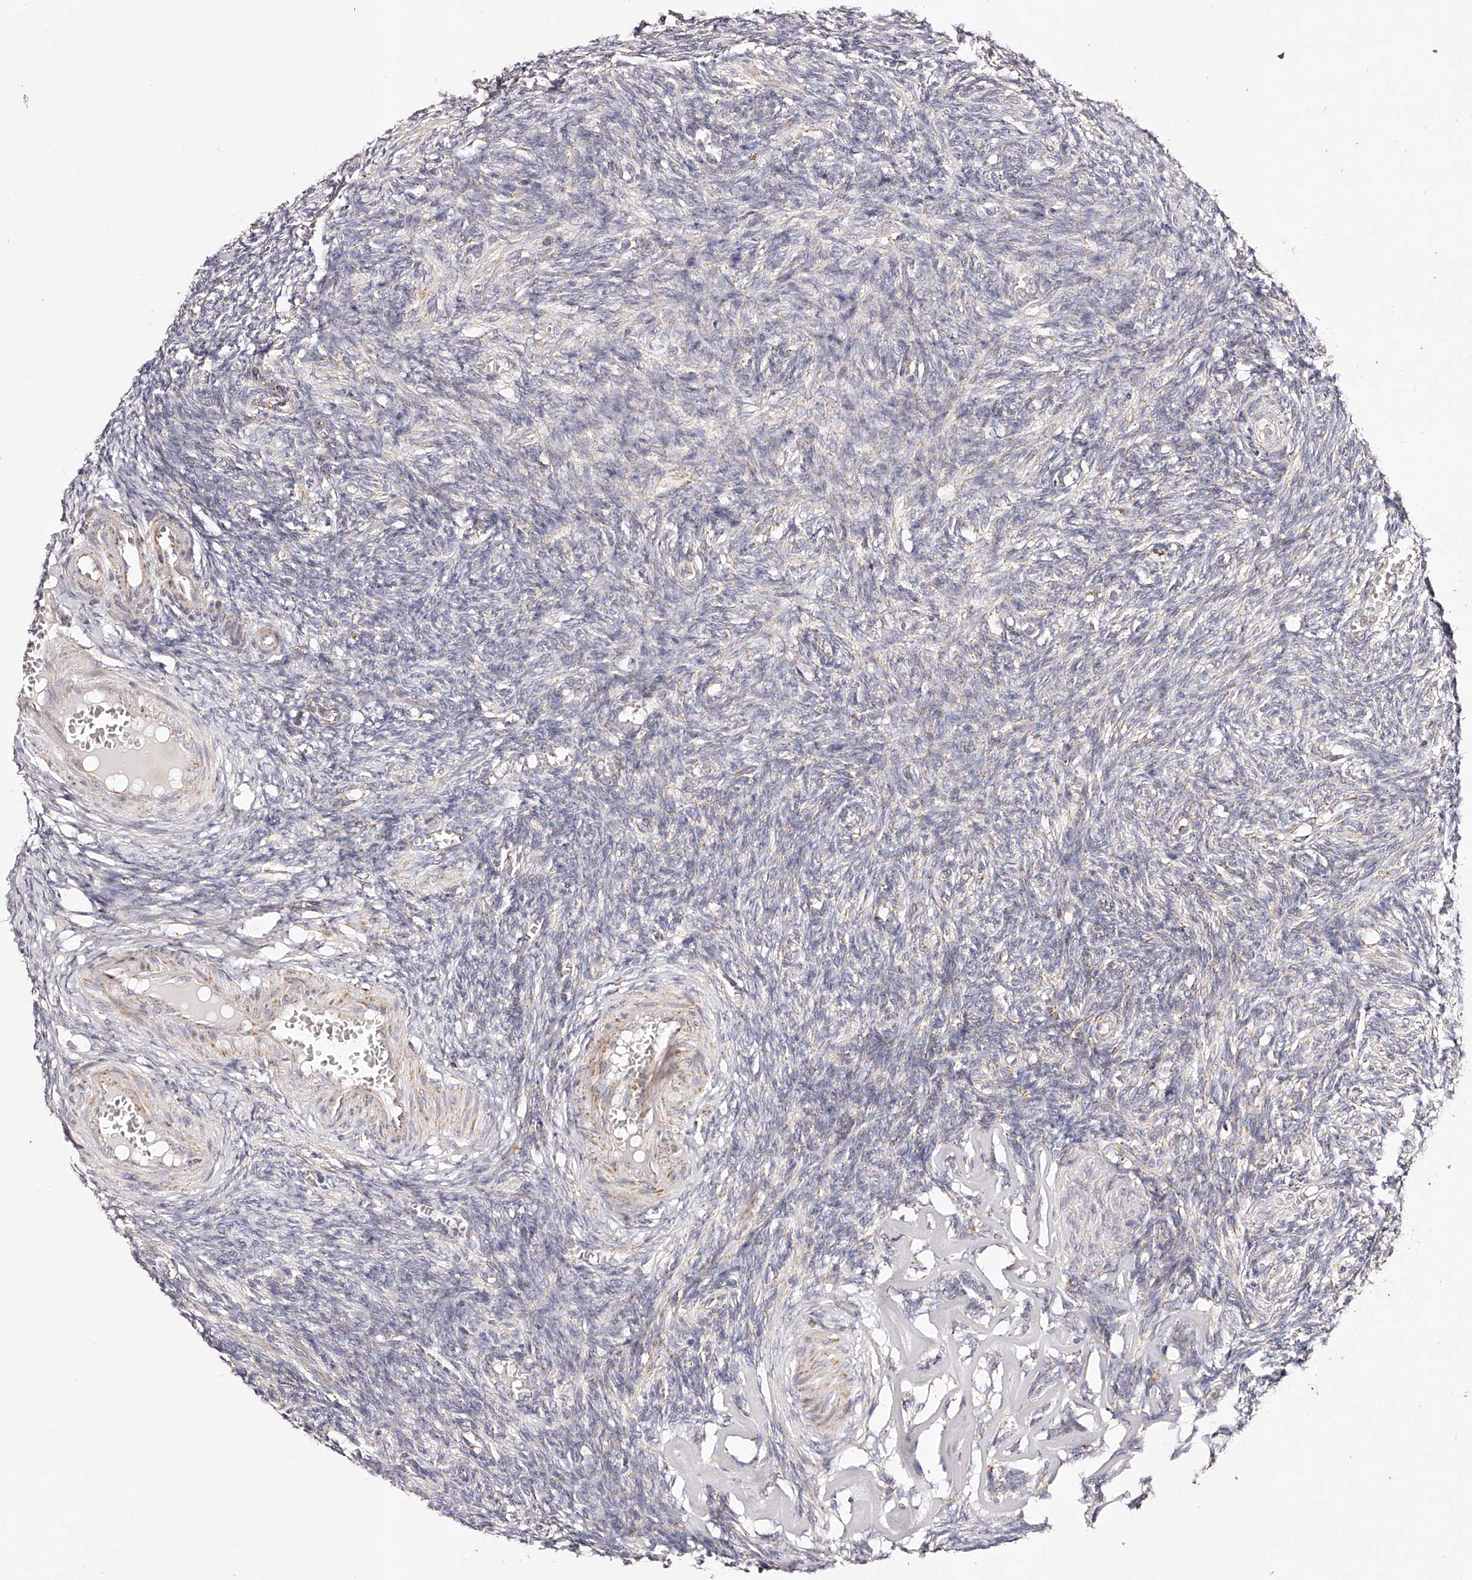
{"staining": {"intensity": "negative", "quantity": "none", "location": "none"}, "tissue": "ovary", "cell_type": "Ovarian stroma cells", "image_type": "normal", "snomed": [{"axis": "morphology", "description": "Normal tissue, NOS"}, {"axis": "topography", "description": "Ovary"}], "caption": "Immunohistochemistry of normal human ovary reveals no positivity in ovarian stroma cells.", "gene": "NDUFV3", "patient": {"sex": "female", "age": 27}}